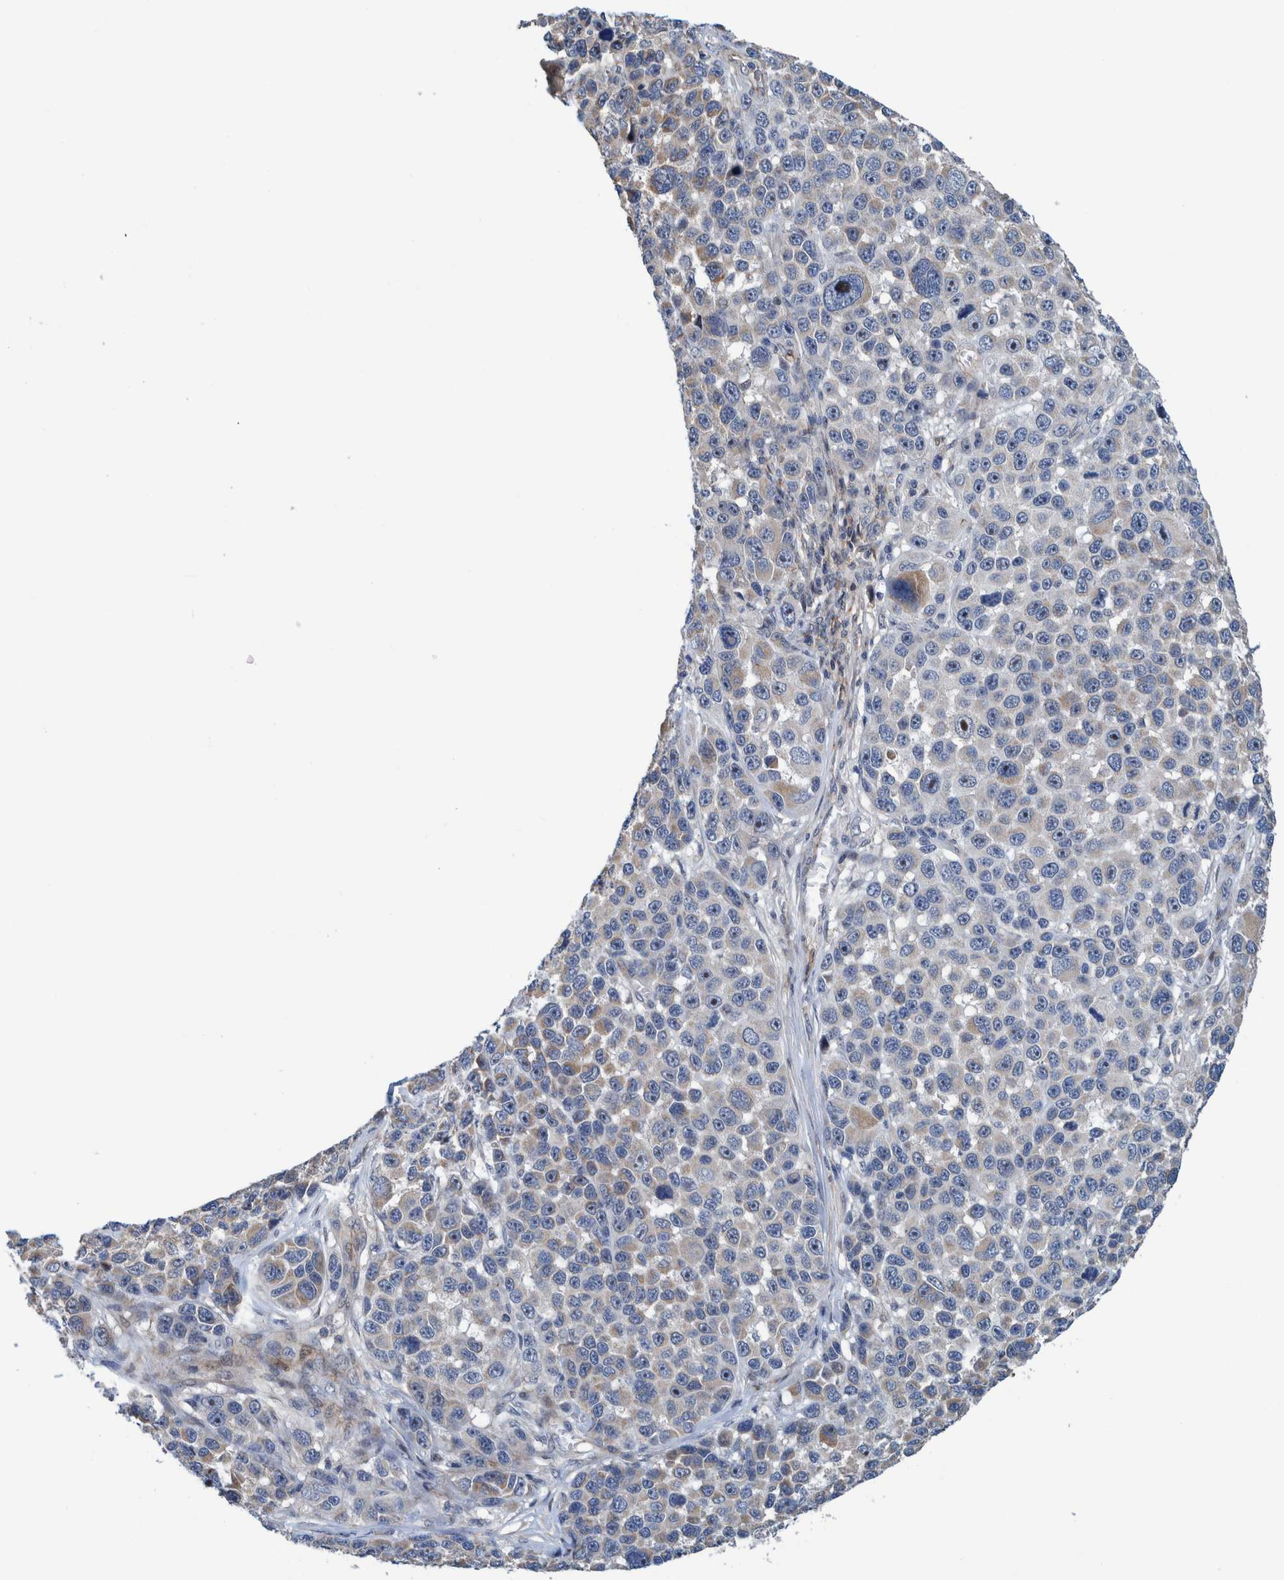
{"staining": {"intensity": "negative", "quantity": "none", "location": "none"}, "tissue": "melanoma", "cell_type": "Tumor cells", "image_type": "cancer", "snomed": [{"axis": "morphology", "description": "Malignant melanoma, NOS"}, {"axis": "topography", "description": "Skin"}], "caption": "Immunohistochemistry (IHC) histopathology image of neoplastic tissue: malignant melanoma stained with DAB (3,3'-diaminobenzidine) displays no significant protein expression in tumor cells.", "gene": "MKS1", "patient": {"sex": "male", "age": 53}}